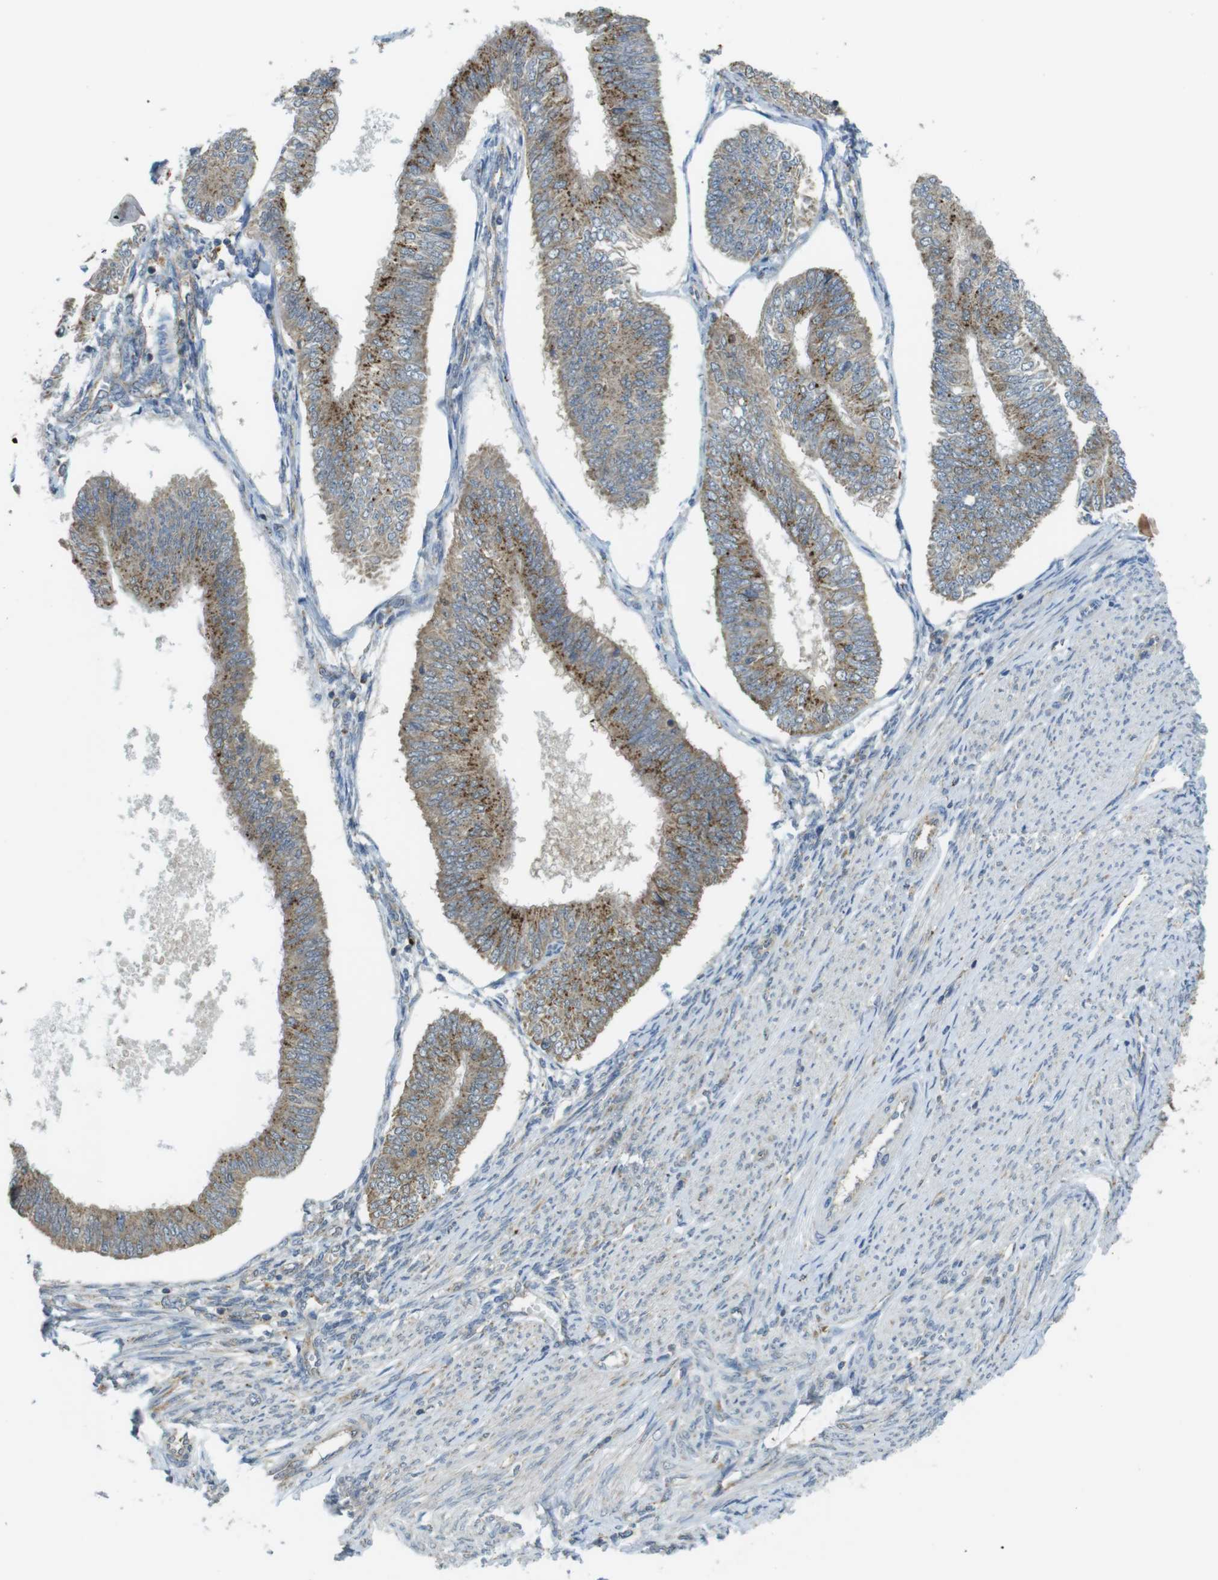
{"staining": {"intensity": "moderate", "quantity": ">75%", "location": "cytoplasmic/membranous"}, "tissue": "endometrial cancer", "cell_type": "Tumor cells", "image_type": "cancer", "snomed": [{"axis": "morphology", "description": "Adenocarcinoma, NOS"}, {"axis": "topography", "description": "Endometrium"}], "caption": "Moderate cytoplasmic/membranous expression for a protein is present in approximately >75% of tumor cells of endometrial cancer using immunohistochemistry.", "gene": "BRI3BP", "patient": {"sex": "female", "age": 58}}